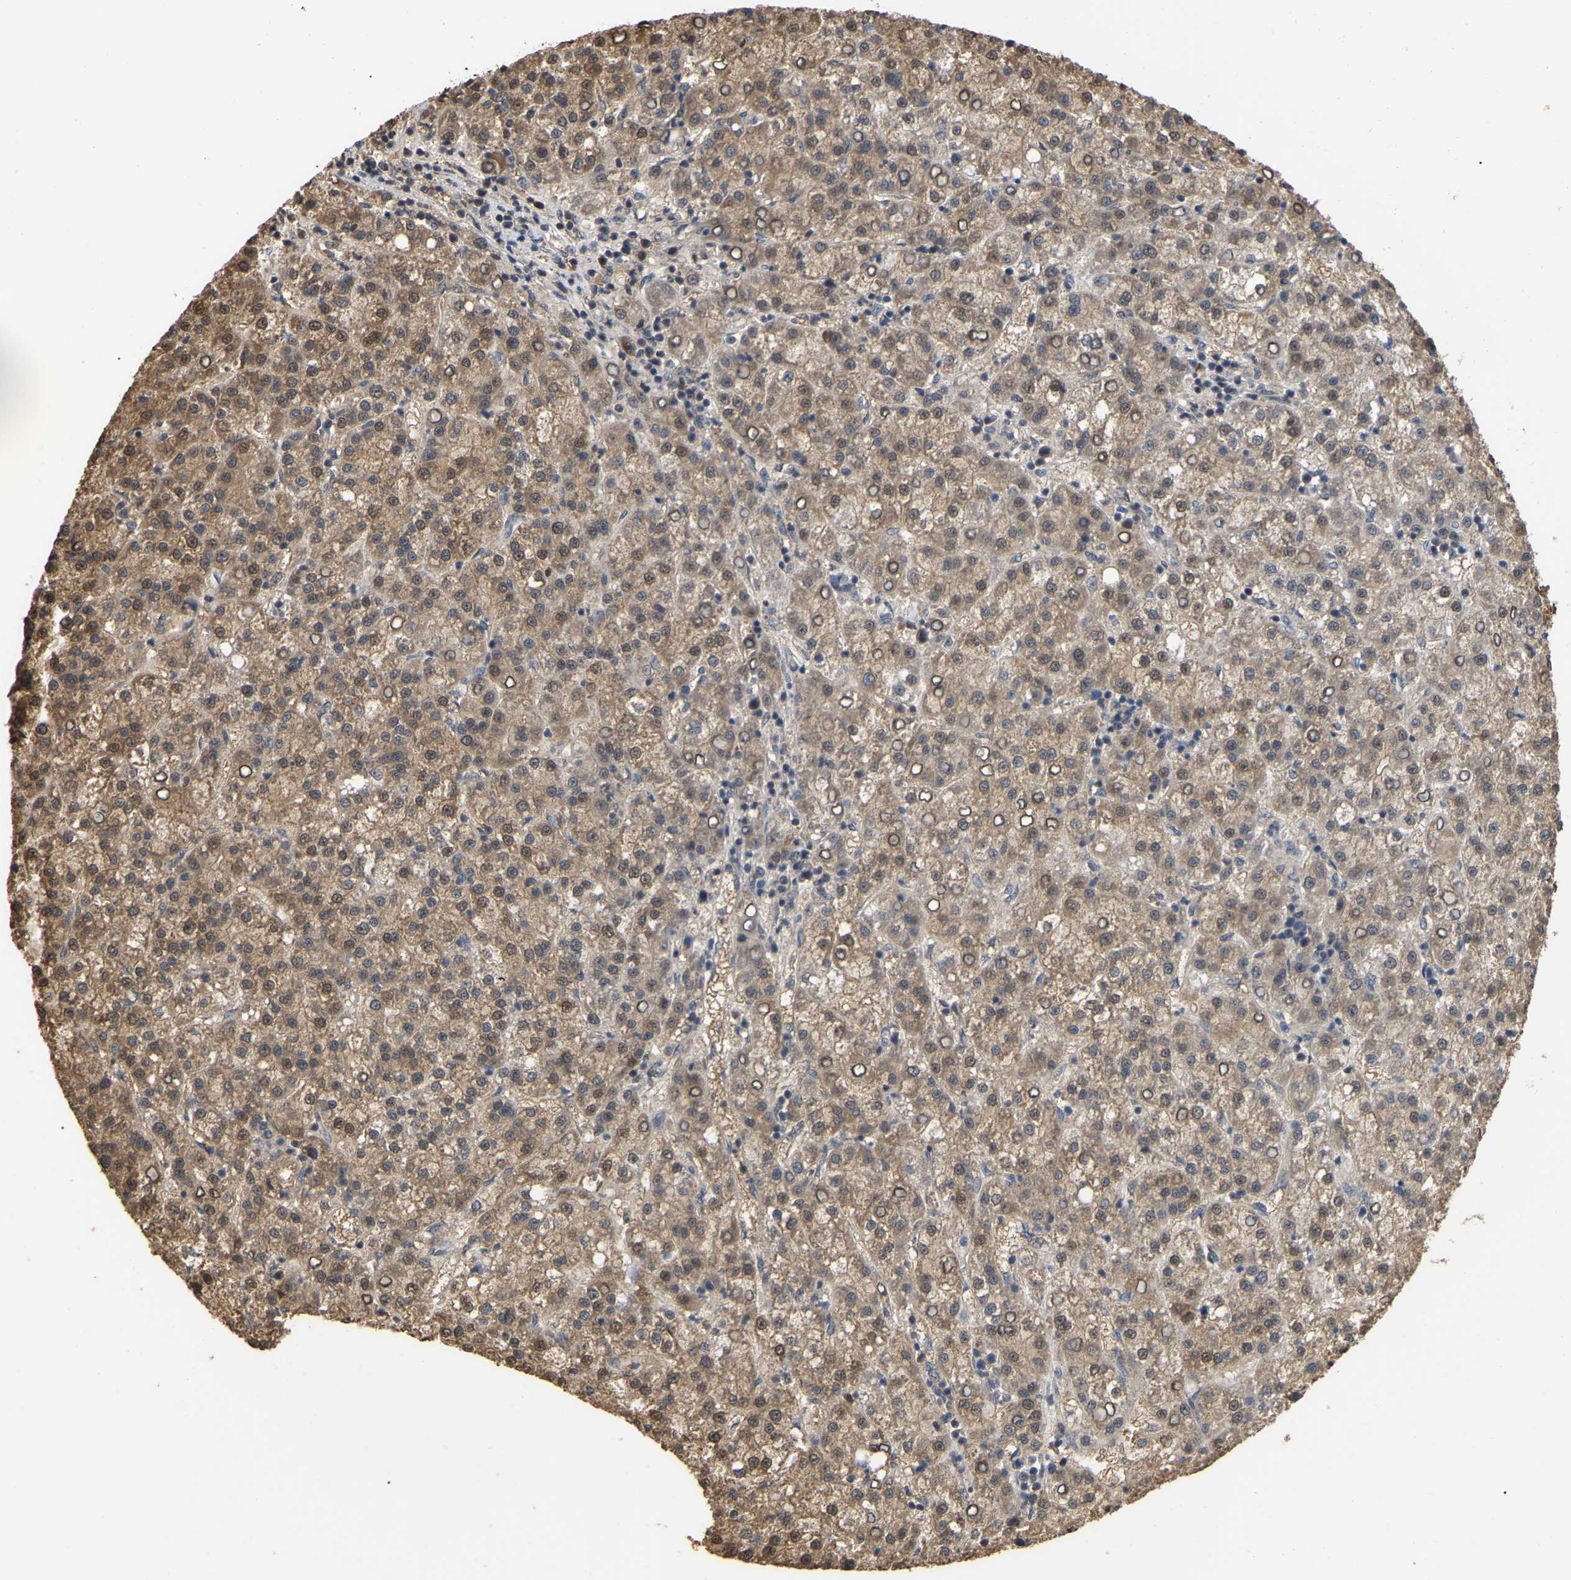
{"staining": {"intensity": "moderate", "quantity": ">75%", "location": "cytoplasmic/membranous"}, "tissue": "liver cancer", "cell_type": "Tumor cells", "image_type": "cancer", "snomed": [{"axis": "morphology", "description": "Carcinoma, Hepatocellular, NOS"}, {"axis": "topography", "description": "Liver"}], "caption": "An image showing moderate cytoplasmic/membranous positivity in about >75% of tumor cells in hepatocellular carcinoma (liver), as visualized by brown immunohistochemical staining.", "gene": "FAM219A", "patient": {"sex": "female", "age": 58}}